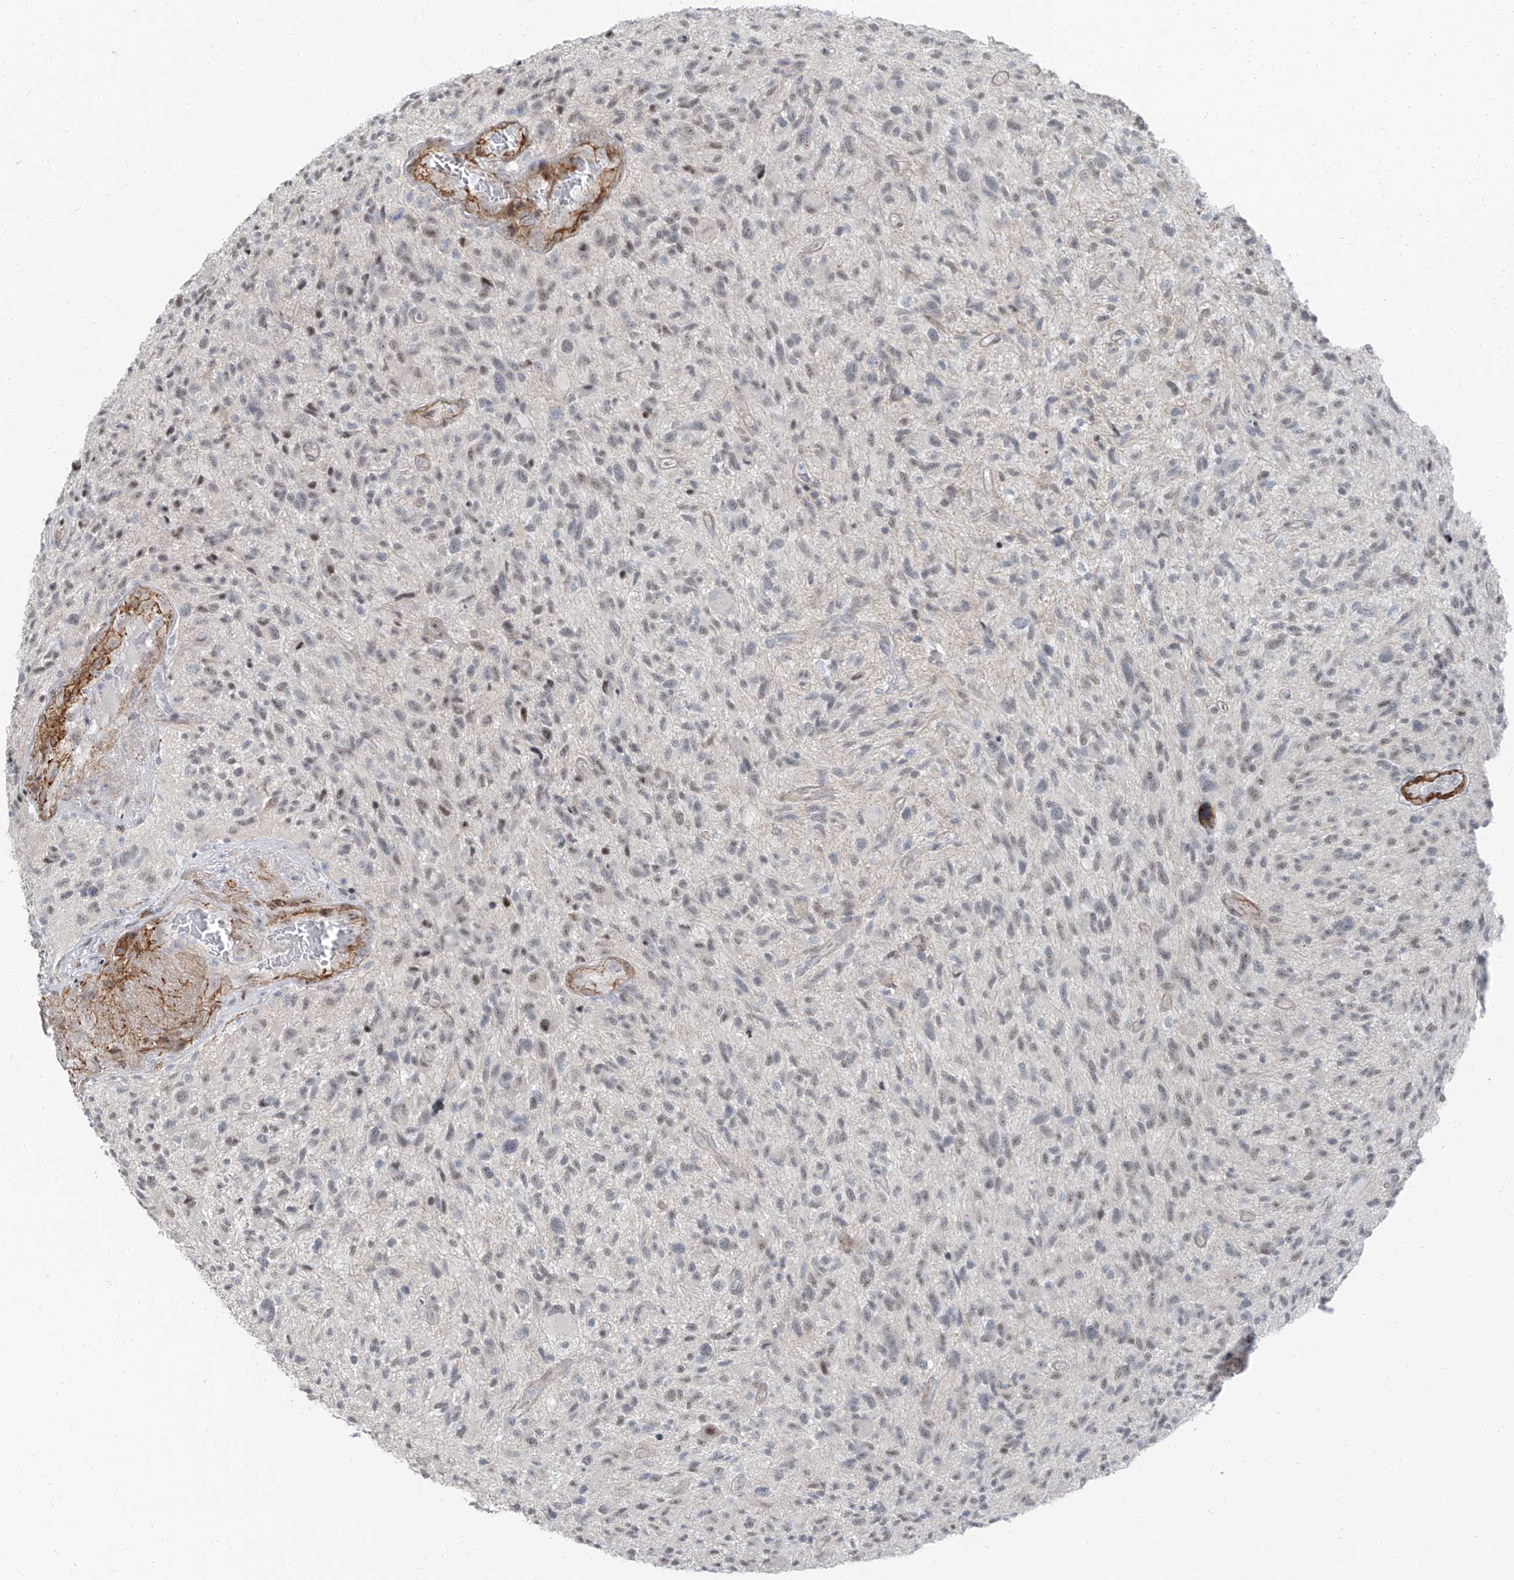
{"staining": {"intensity": "negative", "quantity": "none", "location": "none"}, "tissue": "glioma", "cell_type": "Tumor cells", "image_type": "cancer", "snomed": [{"axis": "morphology", "description": "Glioma, malignant, High grade"}, {"axis": "topography", "description": "Brain"}], "caption": "A photomicrograph of human malignant high-grade glioma is negative for staining in tumor cells. Nuclei are stained in blue.", "gene": "TXLNB", "patient": {"sex": "male", "age": 47}}